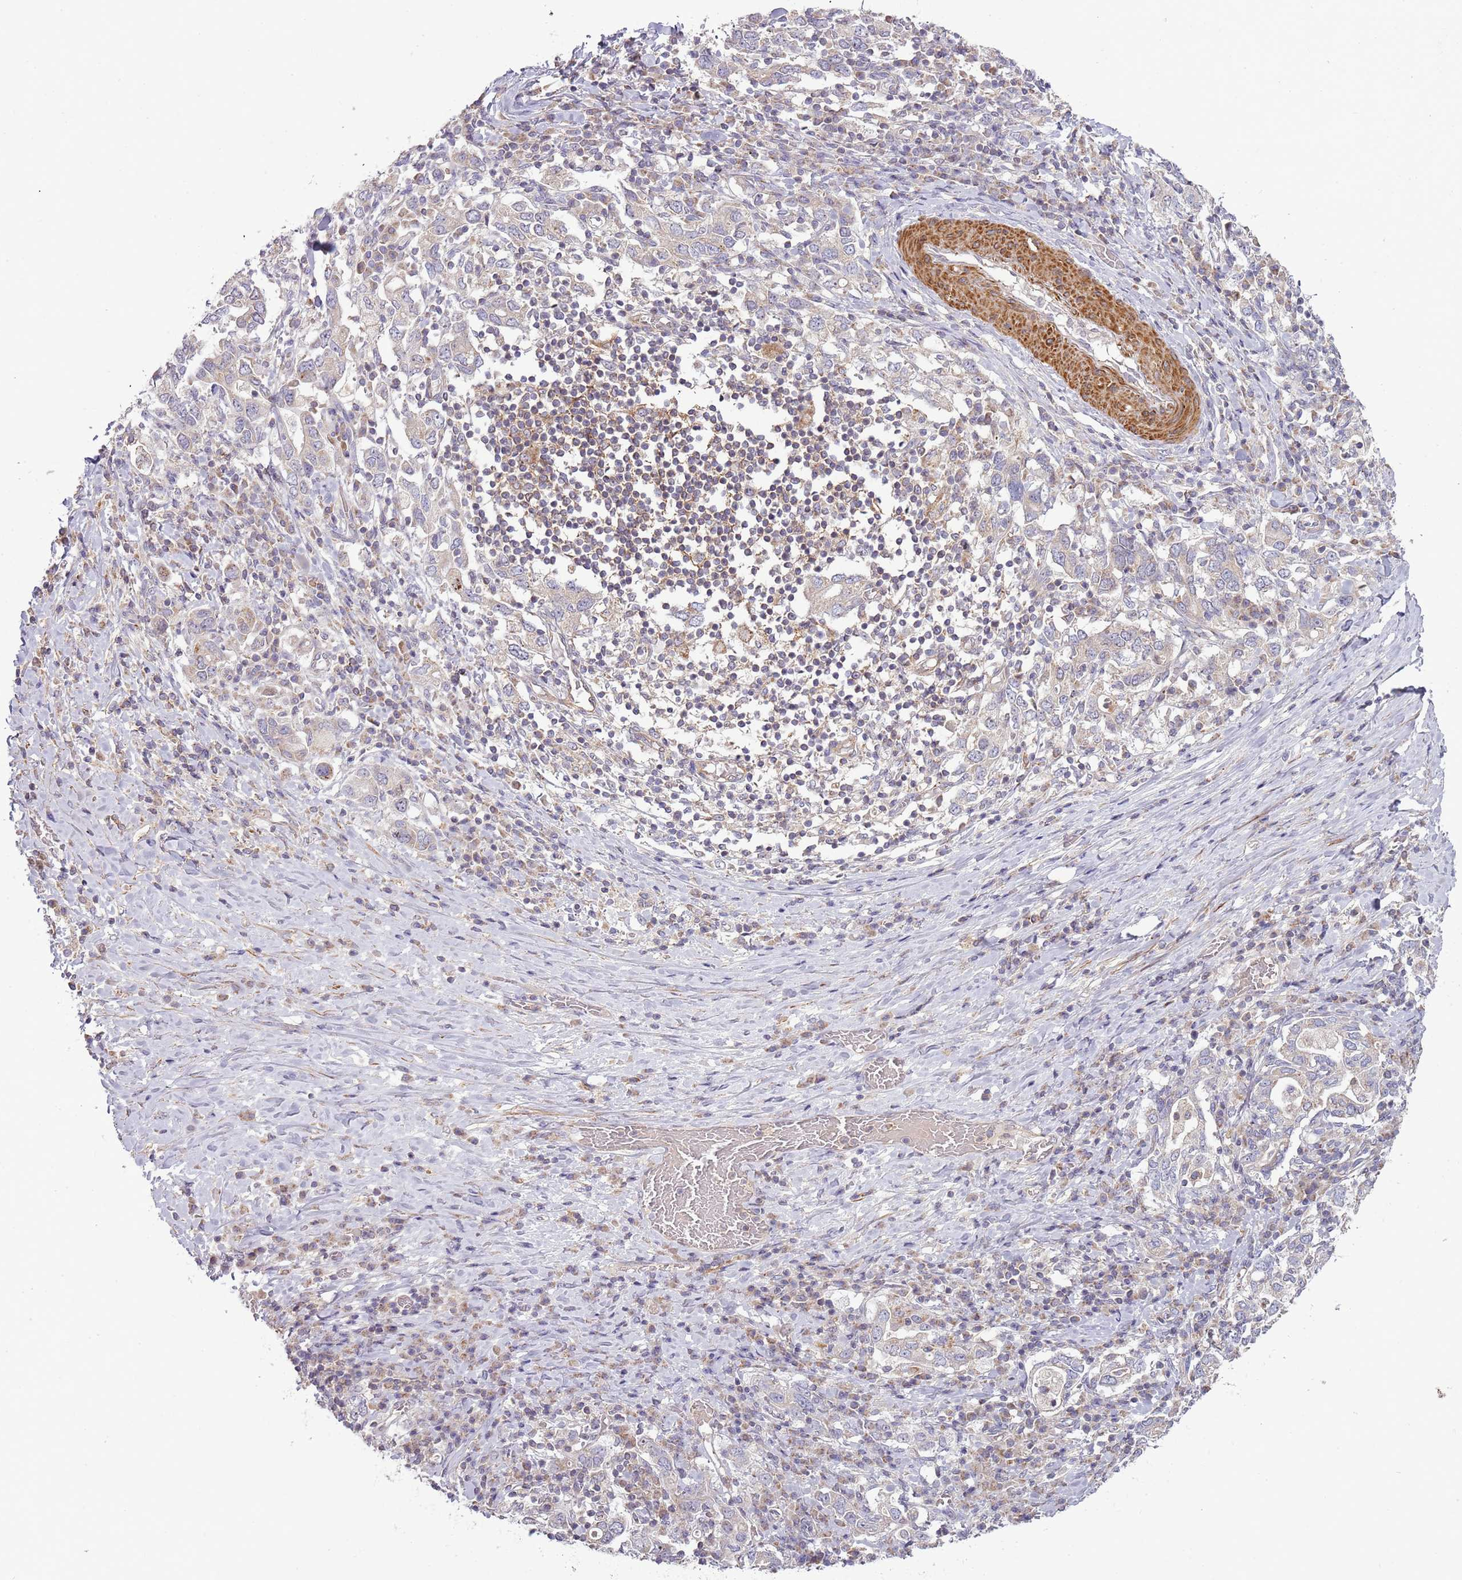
{"staining": {"intensity": "negative", "quantity": "none", "location": "none"}, "tissue": "stomach cancer", "cell_type": "Tumor cells", "image_type": "cancer", "snomed": [{"axis": "morphology", "description": "Adenocarcinoma, NOS"}, {"axis": "topography", "description": "Stomach, upper"}, {"axis": "topography", "description": "Stomach"}], "caption": "Tumor cells are negative for brown protein staining in stomach cancer (adenocarcinoma). (DAB IHC, high magnification).", "gene": "DTD2", "patient": {"sex": "male", "age": 62}}